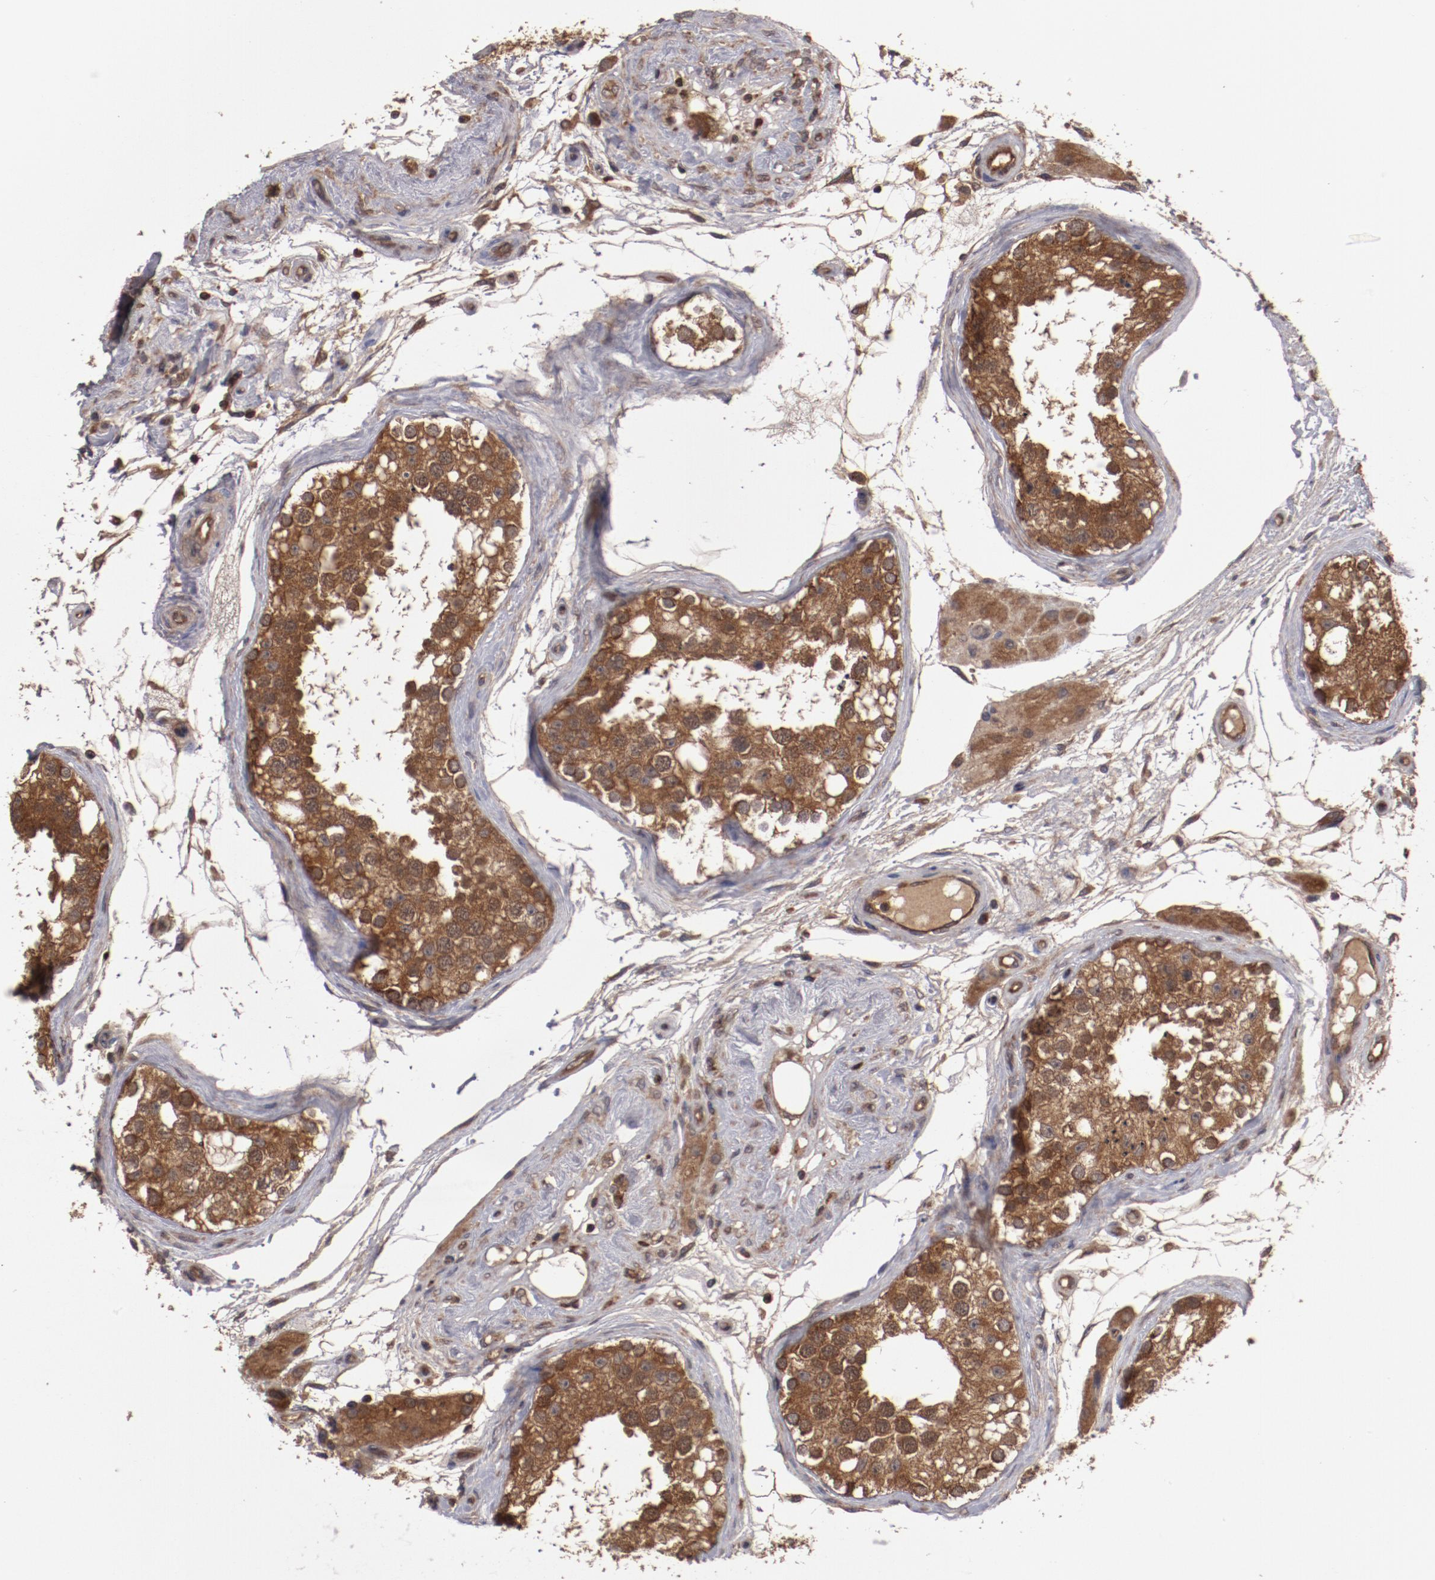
{"staining": {"intensity": "moderate", "quantity": ">75%", "location": "cytoplasmic/membranous,nuclear"}, "tissue": "testis", "cell_type": "Cells in seminiferous ducts", "image_type": "normal", "snomed": [{"axis": "morphology", "description": "Normal tissue, NOS"}, {"axis": "topography", "description": "Testis"}], "caption": "Approximately >75% of cells in seminiferous ducts in normal human testis display moderate cytoplasmic/membranous,nuclear protein expression as visualized by brown immunohistochemical staining.", "gene": "RPS6KA6", "patient": {"sex": "male", "age": 68}}